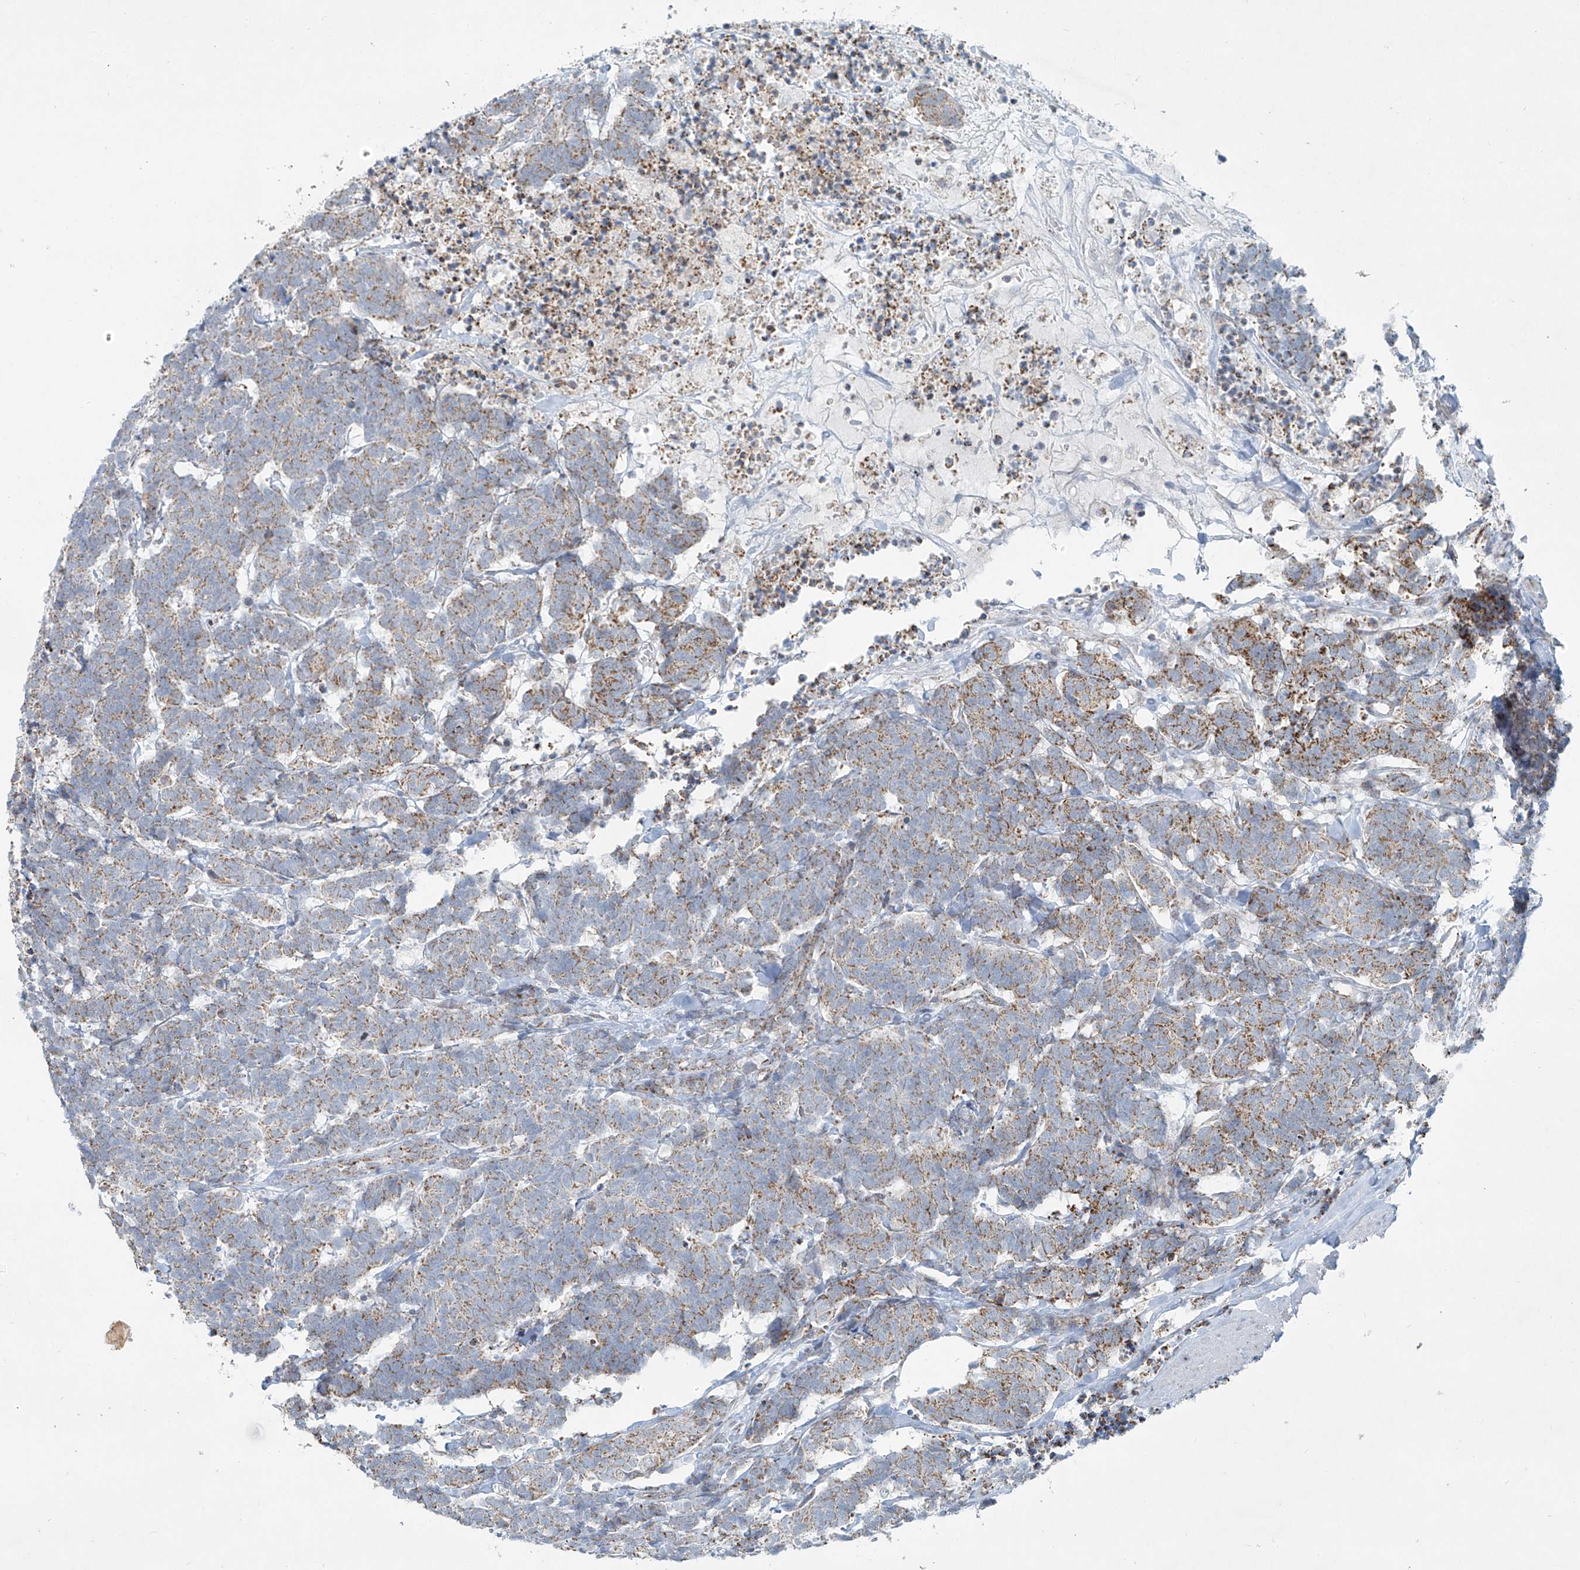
{"staining": {"intensity": "moderate", "quantity": "25%-75%", "location": "cytoplasmic/membranous"}, "tissue": "carcinoid", "cell_type": "Tumor cells", "image_type": "cancer", "snomed": [{"axis": "morphology", "description": "Carcinoma, NOS"}, {"axis": "morphology", "description": "Carcinoid, malignant, NOS"}, {"axis": "topography", "description": "Urinary bladder"}], "caption": "A brown stain labels moderate cytoplasmic/membranous expression of a protein in carcinoma tumor cells.", "gene": "SMDT1", "patient": {"sex": "male", "age": 57}}